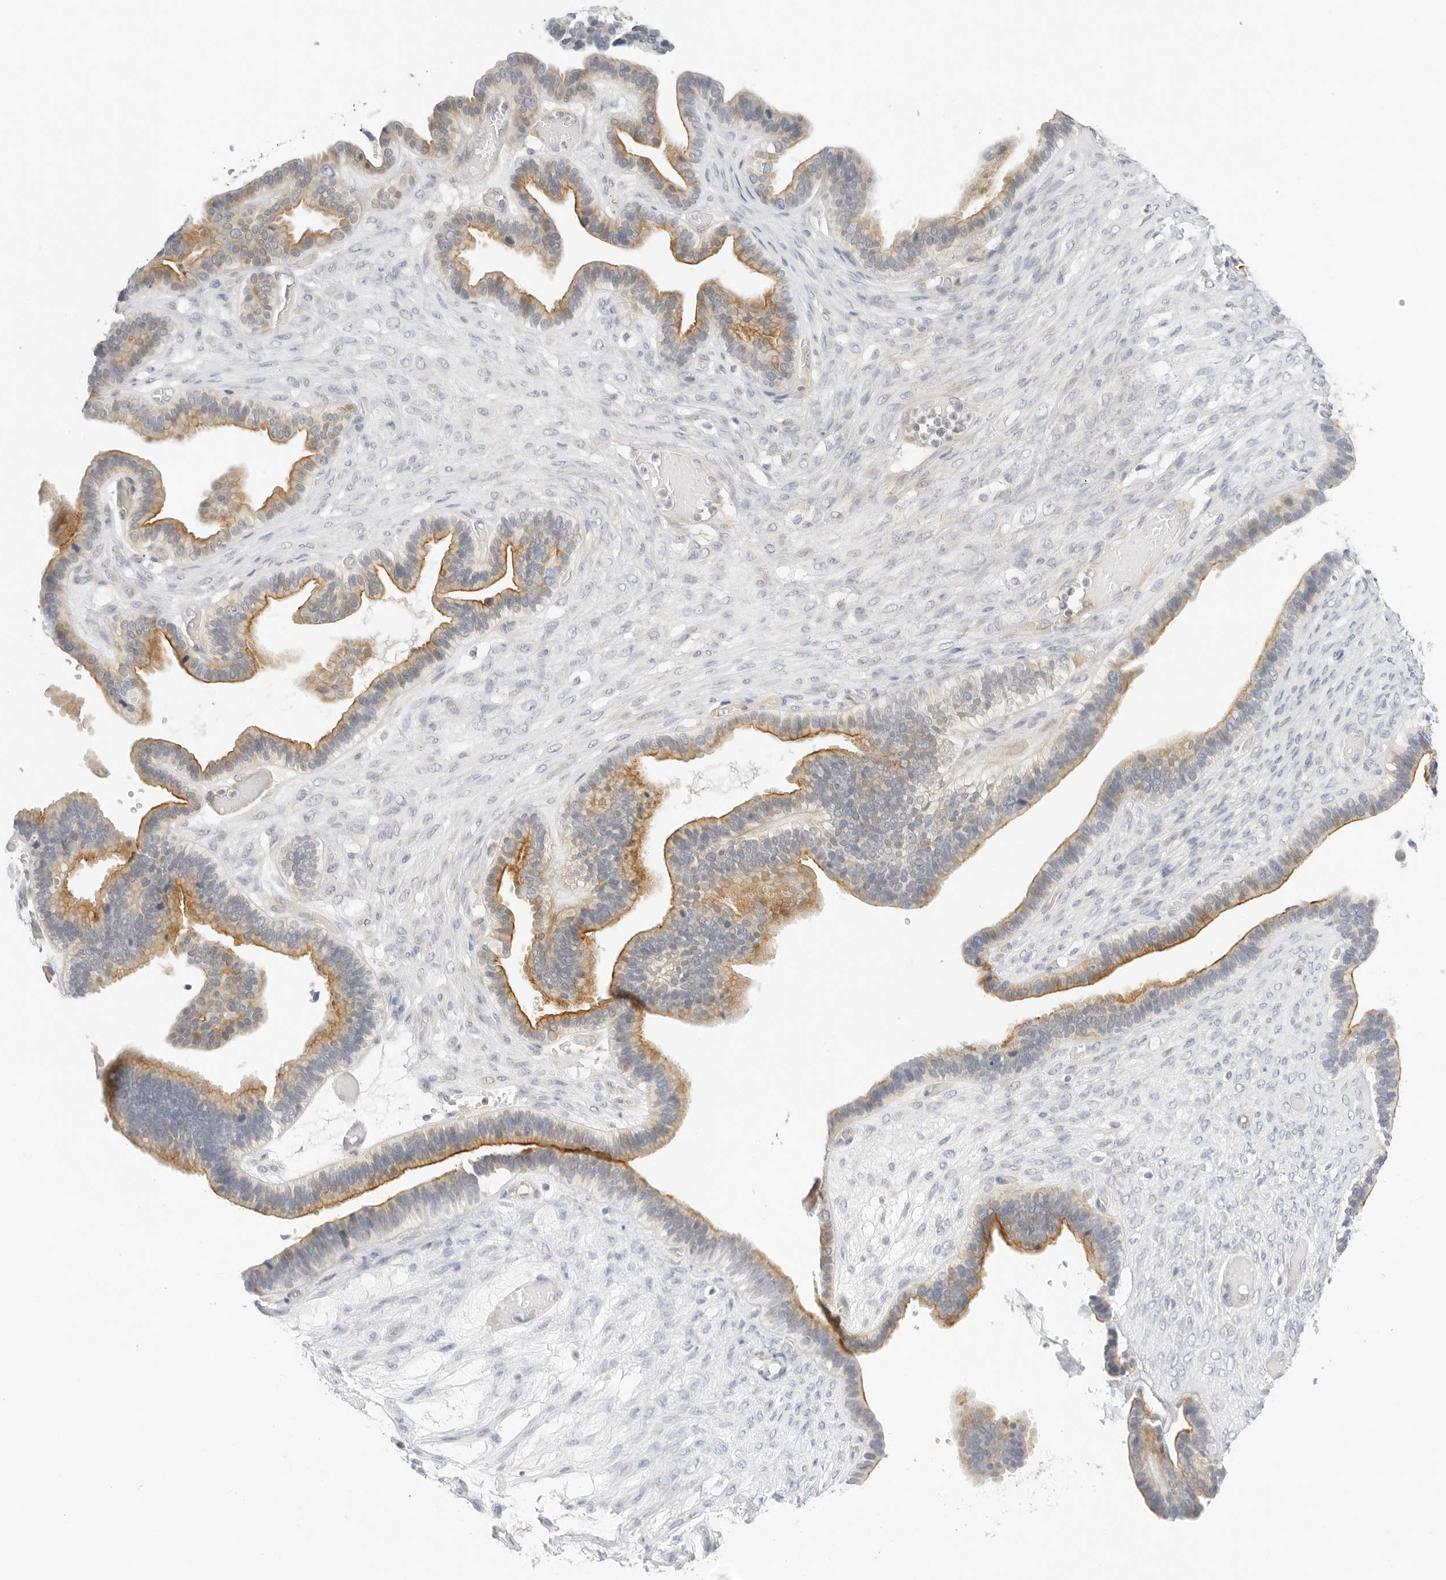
{"staining": {"intensity": "moderate", "quantity": "25%-75%", "location": "cytoplasmic/membranous"}, "tissue": "ovarian cancer", "cell_type": "Tumor cells", "image_type": "cancer", "snomed": [{"axis": "morphology", "description": "Cystadenocarcinoma, serous, NOS"}, {"axis": "topography", "description": "Ovary"}], "caption": "Ovarian serous cystadenocarcinoma stained with a brown dye reveals moderate cytoplasmic/membranous positive staining in approximately 25%-75% of tumor cells.", "gene": "OSCP1", "patient": {"sex": "female", "age": 56}}